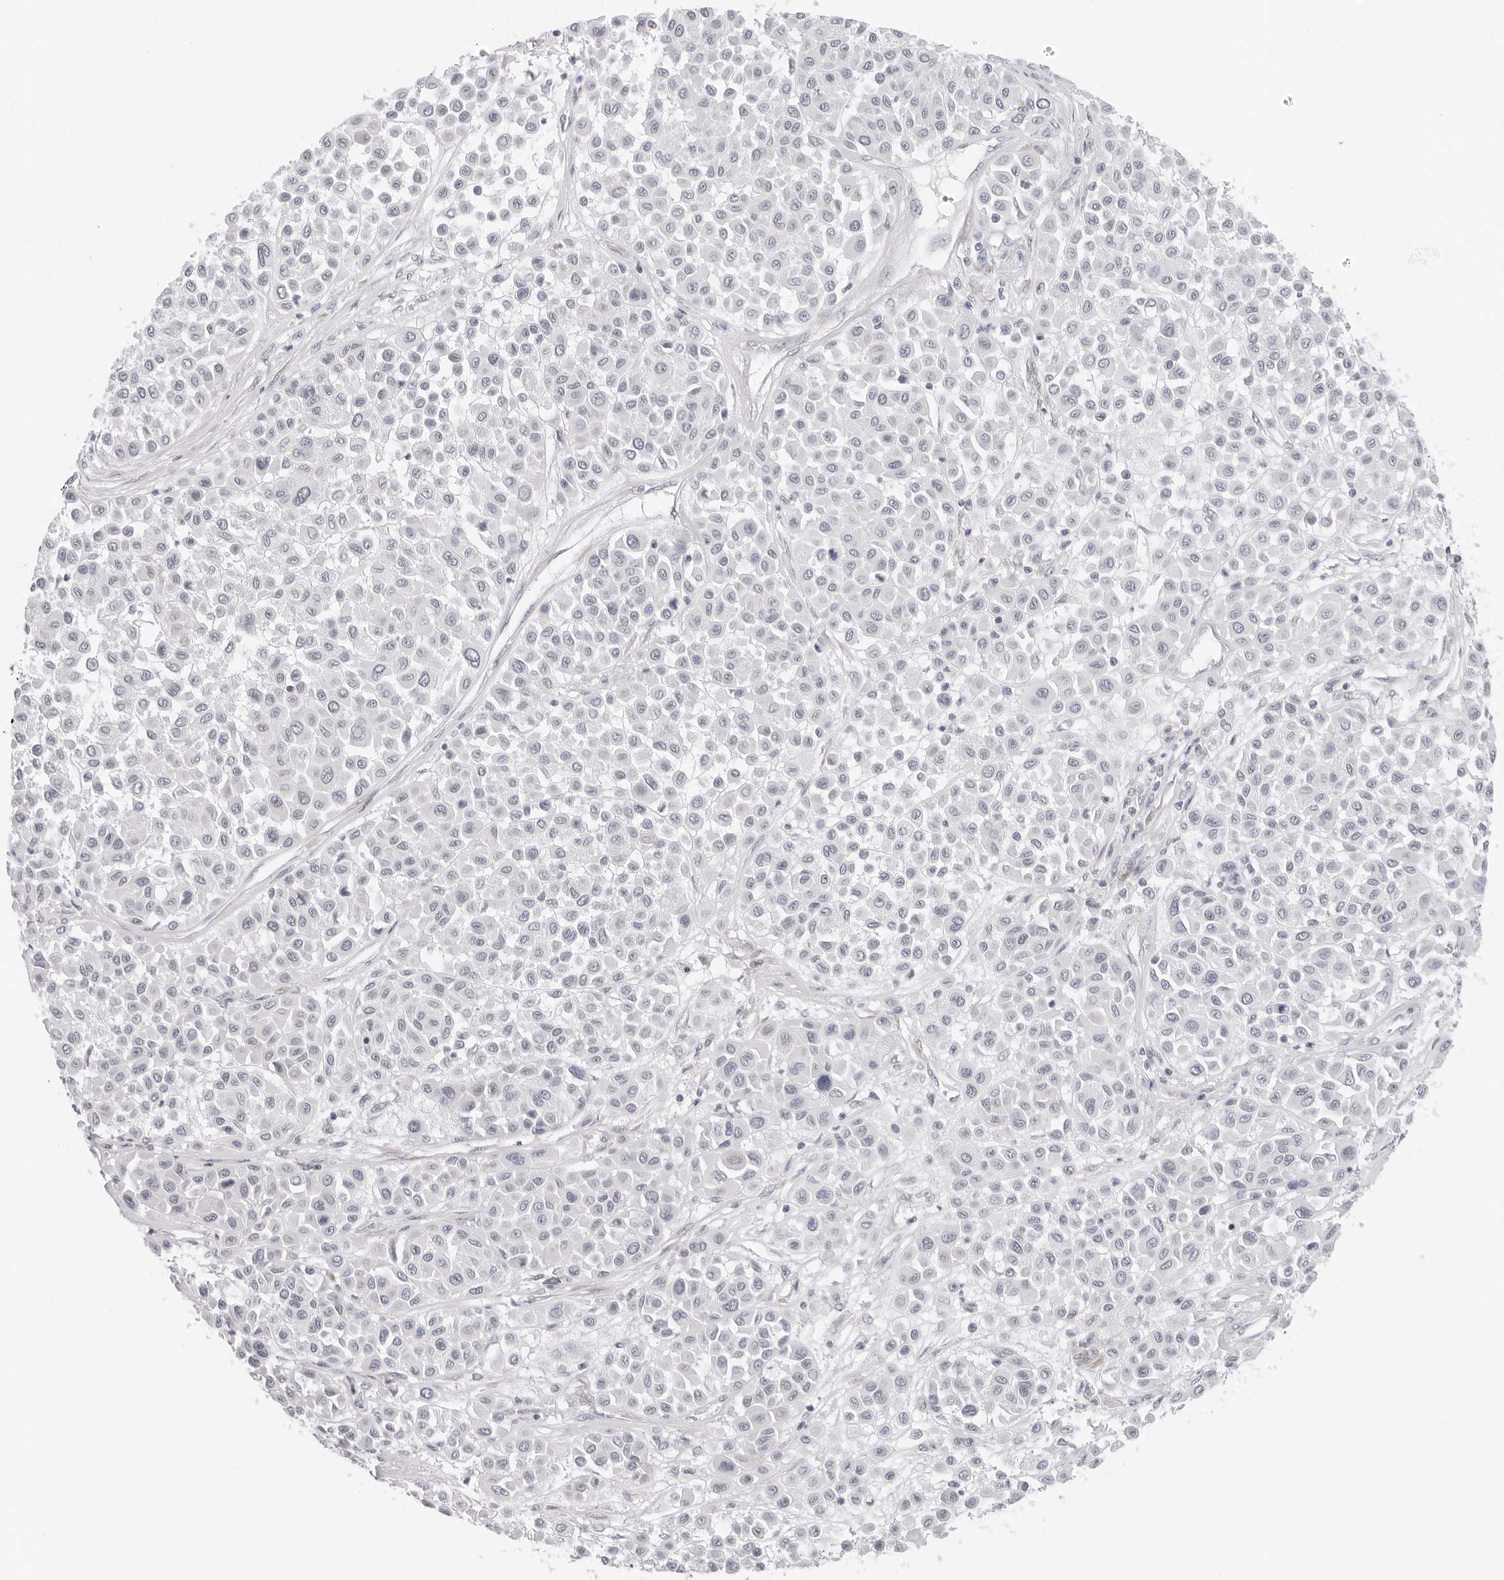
{"staining": {"intensity": "negative", "quantity": "none", "location": "none"}, "tissue": "melanoma", "cell_type": "Tumor cells", "image_type": "cancer", "snomed": [{"axis": "morphology", "description": "Malignant melanoma, Metastatic site"}, {"axis": "topography", "description": "Soft tissue"}], "caption": "This is a micrograph of immunohistochemistry staining of melanoma, which shows no staining in tumor cells. (Brightfield microscopy of DAB (3,3'-diaminobenzidine) immunohistochemistry at high magnification).", "gene": "EDN2", "patient": {"sex": "male", "age": 41}}